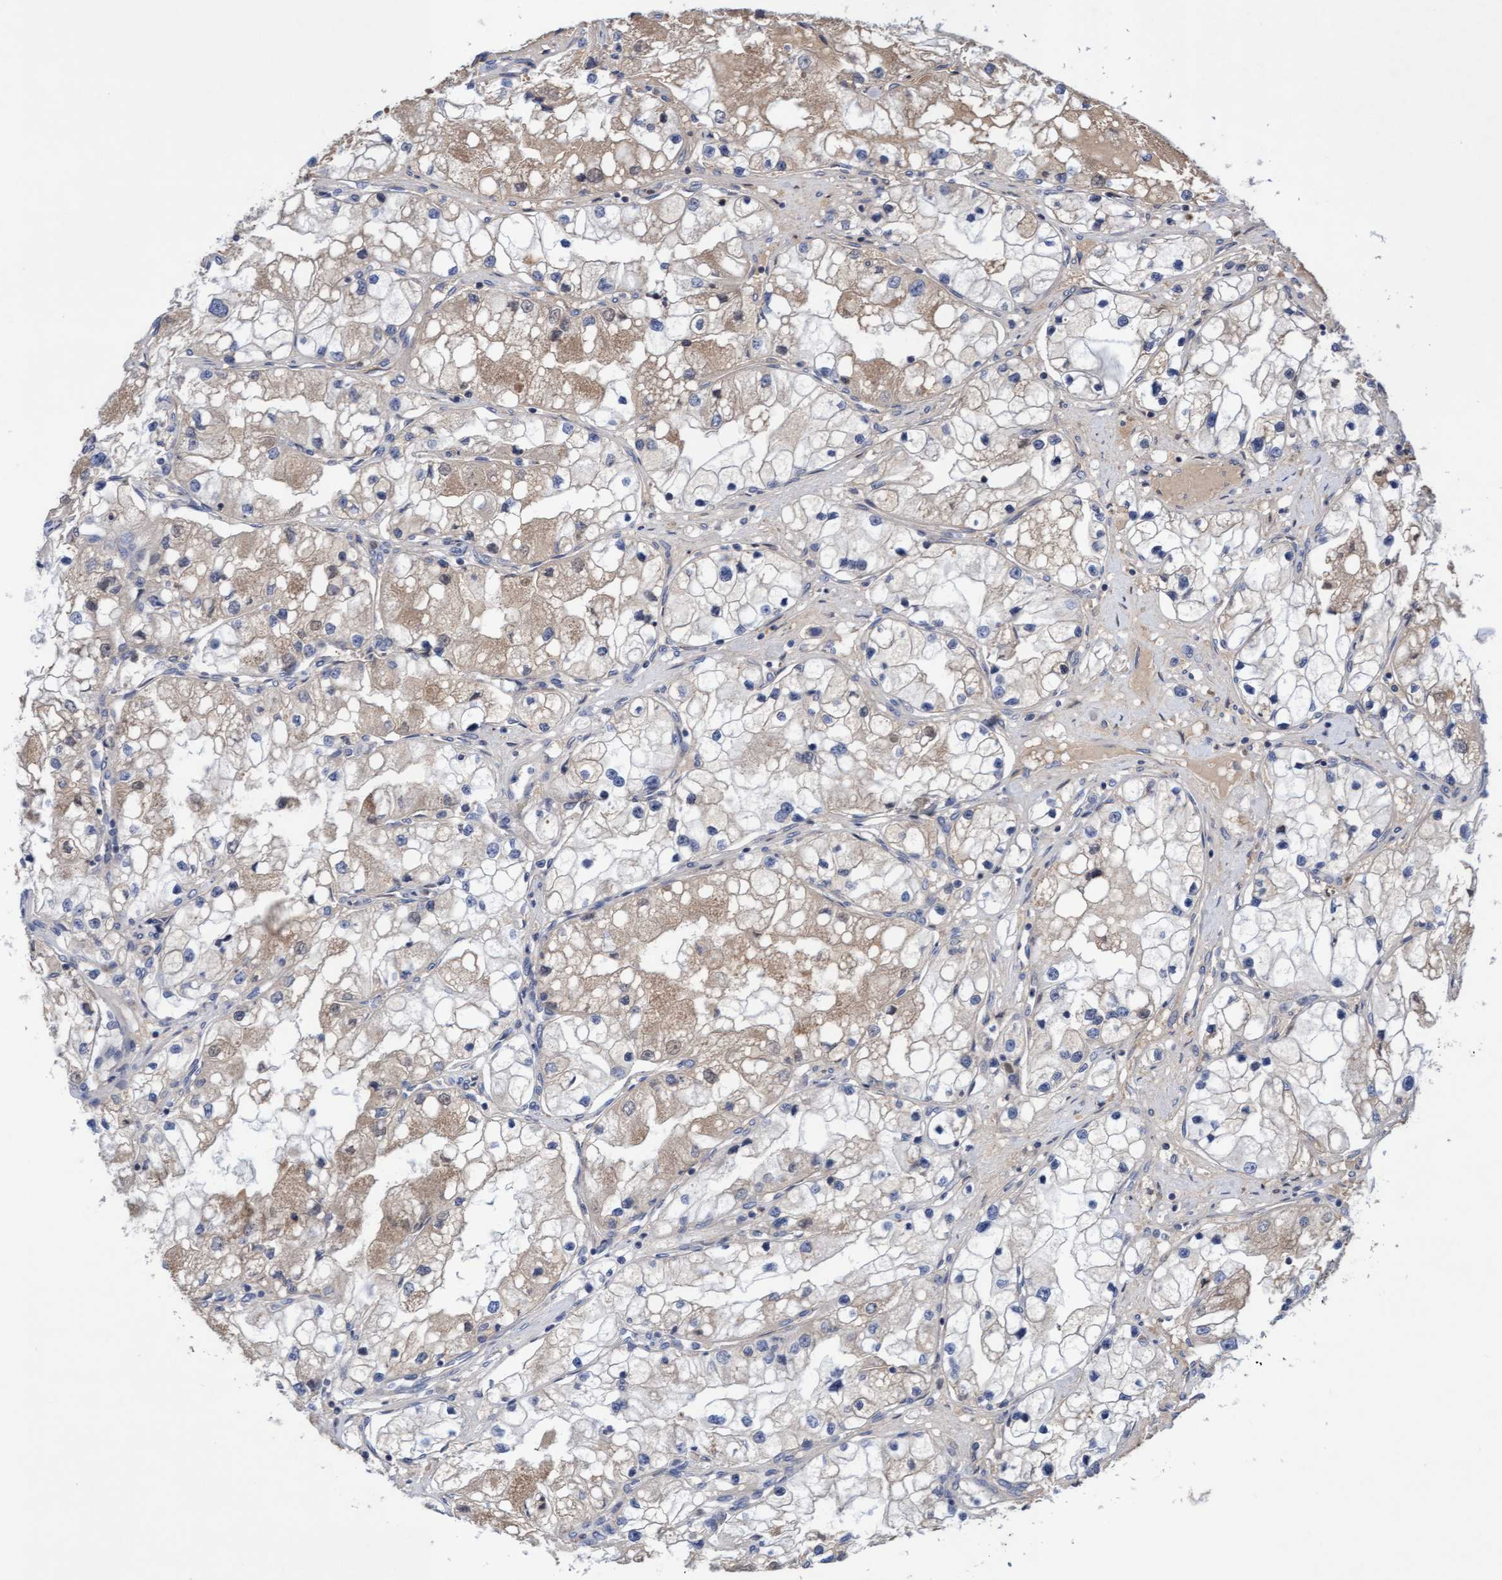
{"staining": {"intensity": "weak", "quantity": "25%-75%", "location": "cytoplasmic/membranous"}, "tissue": "renal cancer", "cell_type": "Tumor cells", "image_type": "cancer", "snomed": [{"axis": "morphology", "description": "Adenocarcinoma, NOS"}, {"axis": "topography", "description": "Kidney"}], "caption": "This is a photomicrograph of immunohistochemistry (IHC) staining of renal cancer (adenocarcinoma), which shows weak staining in the cytoplasmic/membranous of tumor cells.", "gene": "COBL", "patient": {"sex": "male", "age": 68}}